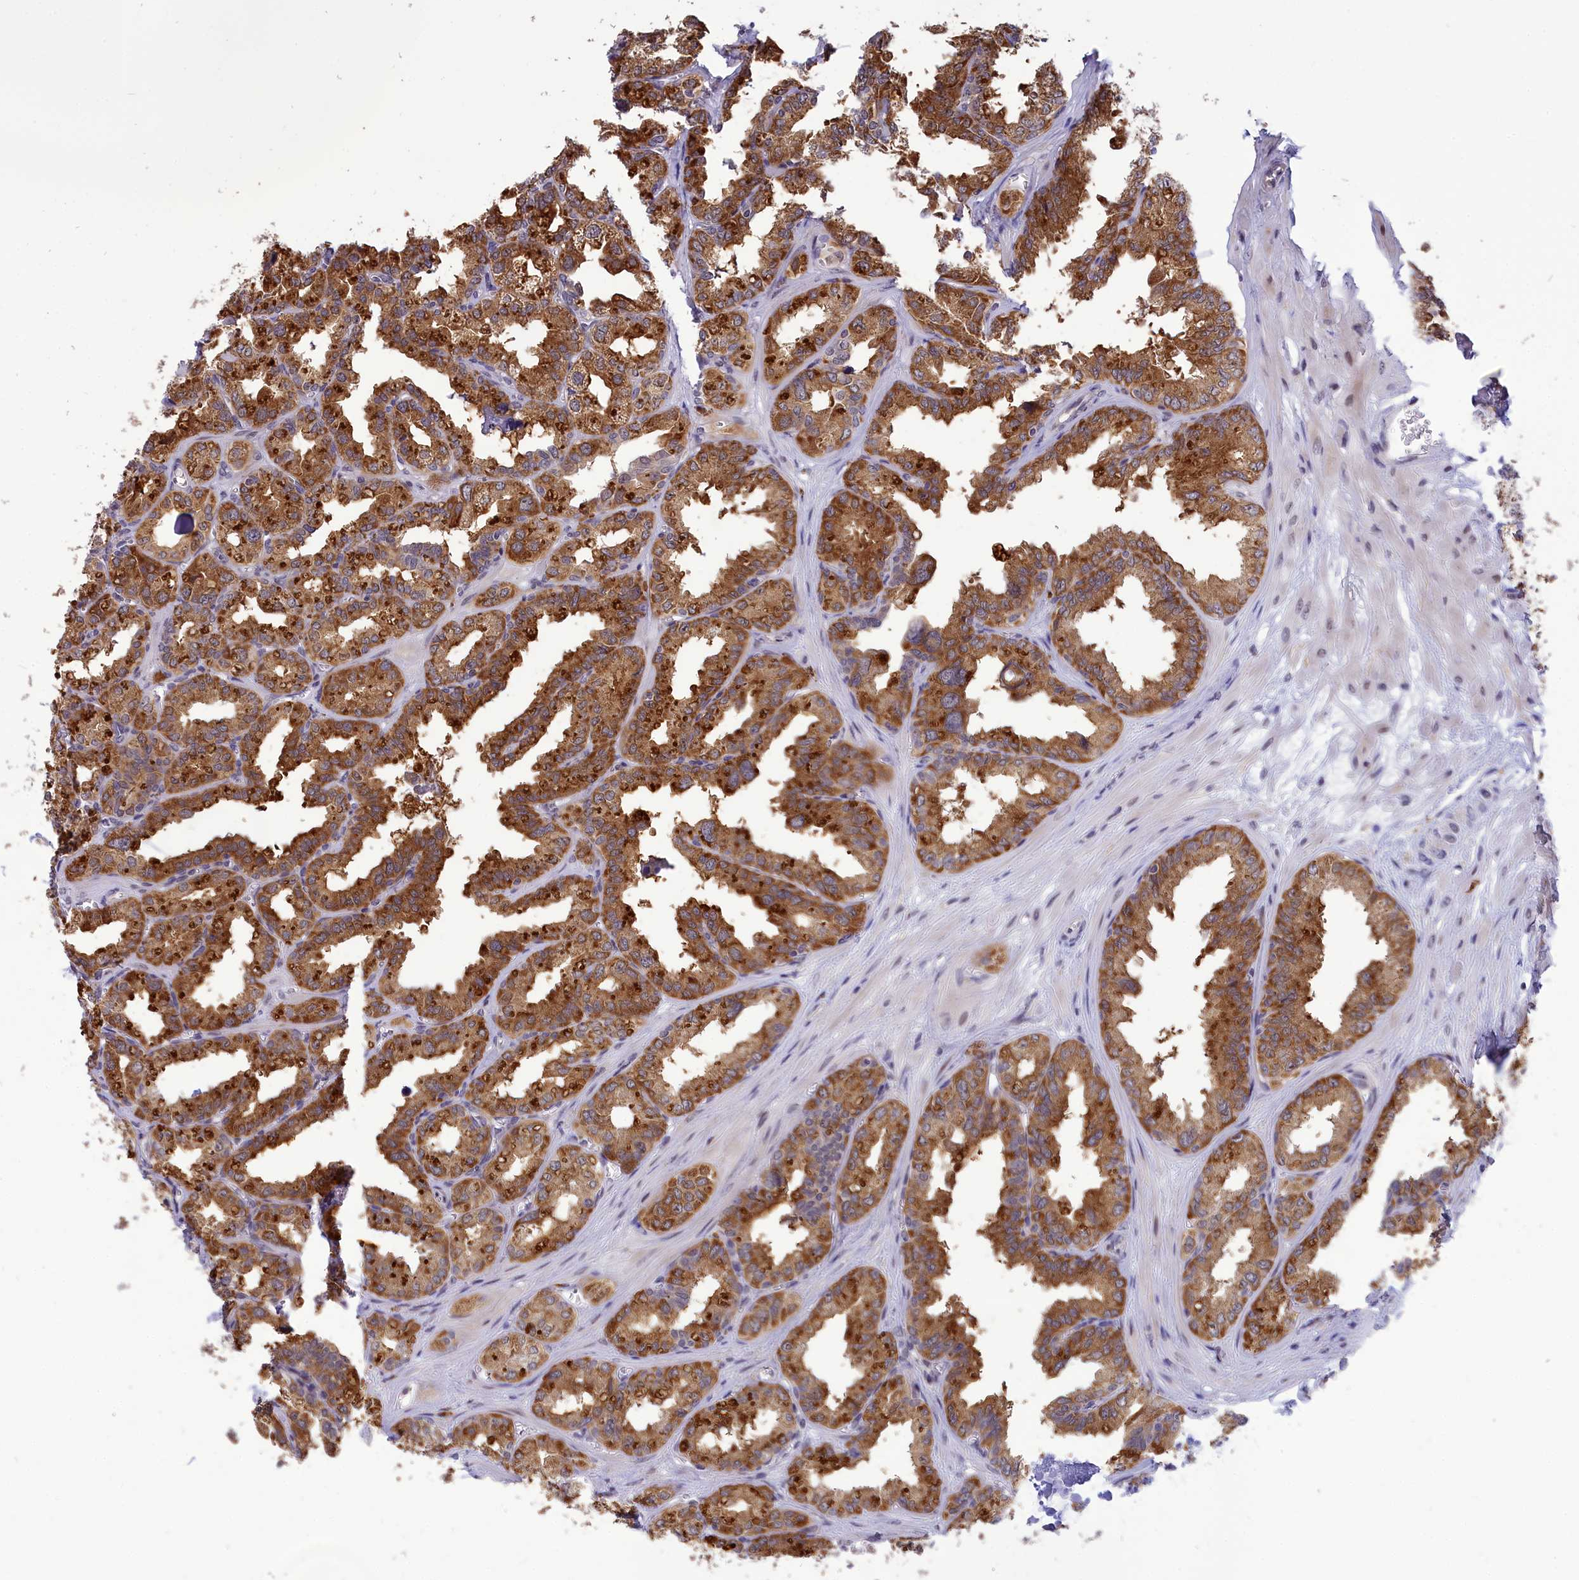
{"staining": {"intensity": "moderate", "quantity": ">75%", "location": "cytoplasmic/membranous"}, "tissue": "seminal vesicle", "cell_type": "Glandular cells", "image_type": "normal", "snomed": [{"axis": "morphology", "description": "Normal tissue, NOS"}, {"axis": "topography", "description": "Prostate"}, {"axis": "topography", "description": "Seminal veicle"}], "caption": "Immunohistochemistry (IHC) of unremarkable human seminal vesicle shows medium levels of moderate cytoplasmic/membranous positivity in approximately >75% of glandular cells. The protein of interest is stained brown, and the nuclei are stained in blue (DAB (3,3'-diaminobenzidine) IHC with brightfield microscopy, high magnification).", "gene": "KCTD14", "patient": {"sex": "male", "age": 51}}